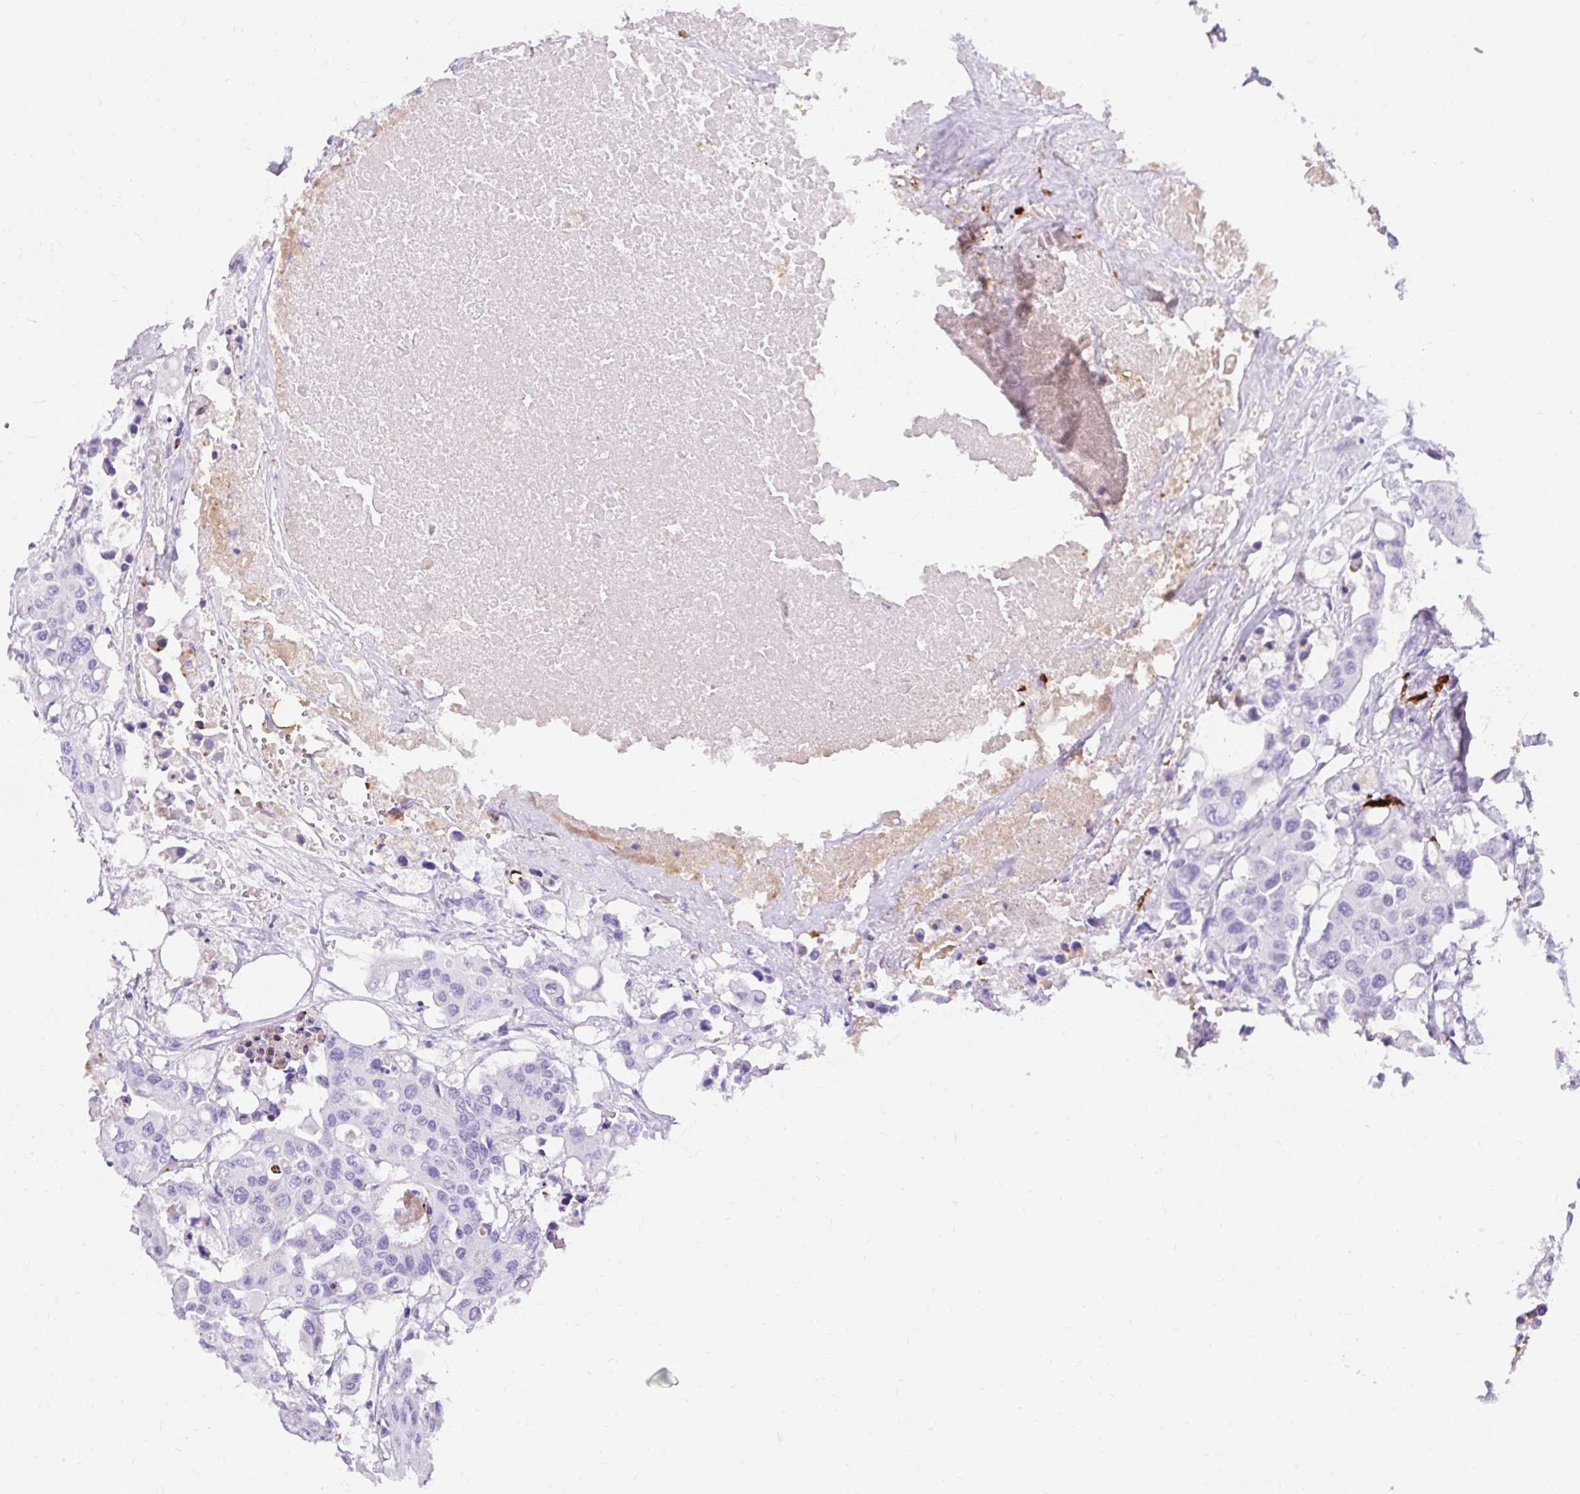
{"staining": {"intensity": "negative", "quantity": "none", "location": "none"}, "tissue": "colorectal cancer", "cell_type": "Tumor cells", "image_type": "cancer", "snomed": [{"axis": "morphology", "description": "Adenocarcinoma, NOS"}, {"axis": "topography", "description": "Colon"}], "caption": "Colorectal adenocarcinoma was stained to show a protein in brown. There is no significant staining in tumor cells. (Stains: DAB (3,3'-diaminobenzidine) IHC with hematoxylin counter stain, Microscopy: brightfield microscopy at high magnification).", "gene": "APOC4-APOC2", "patient": {"sex": "male", "age": 77}}